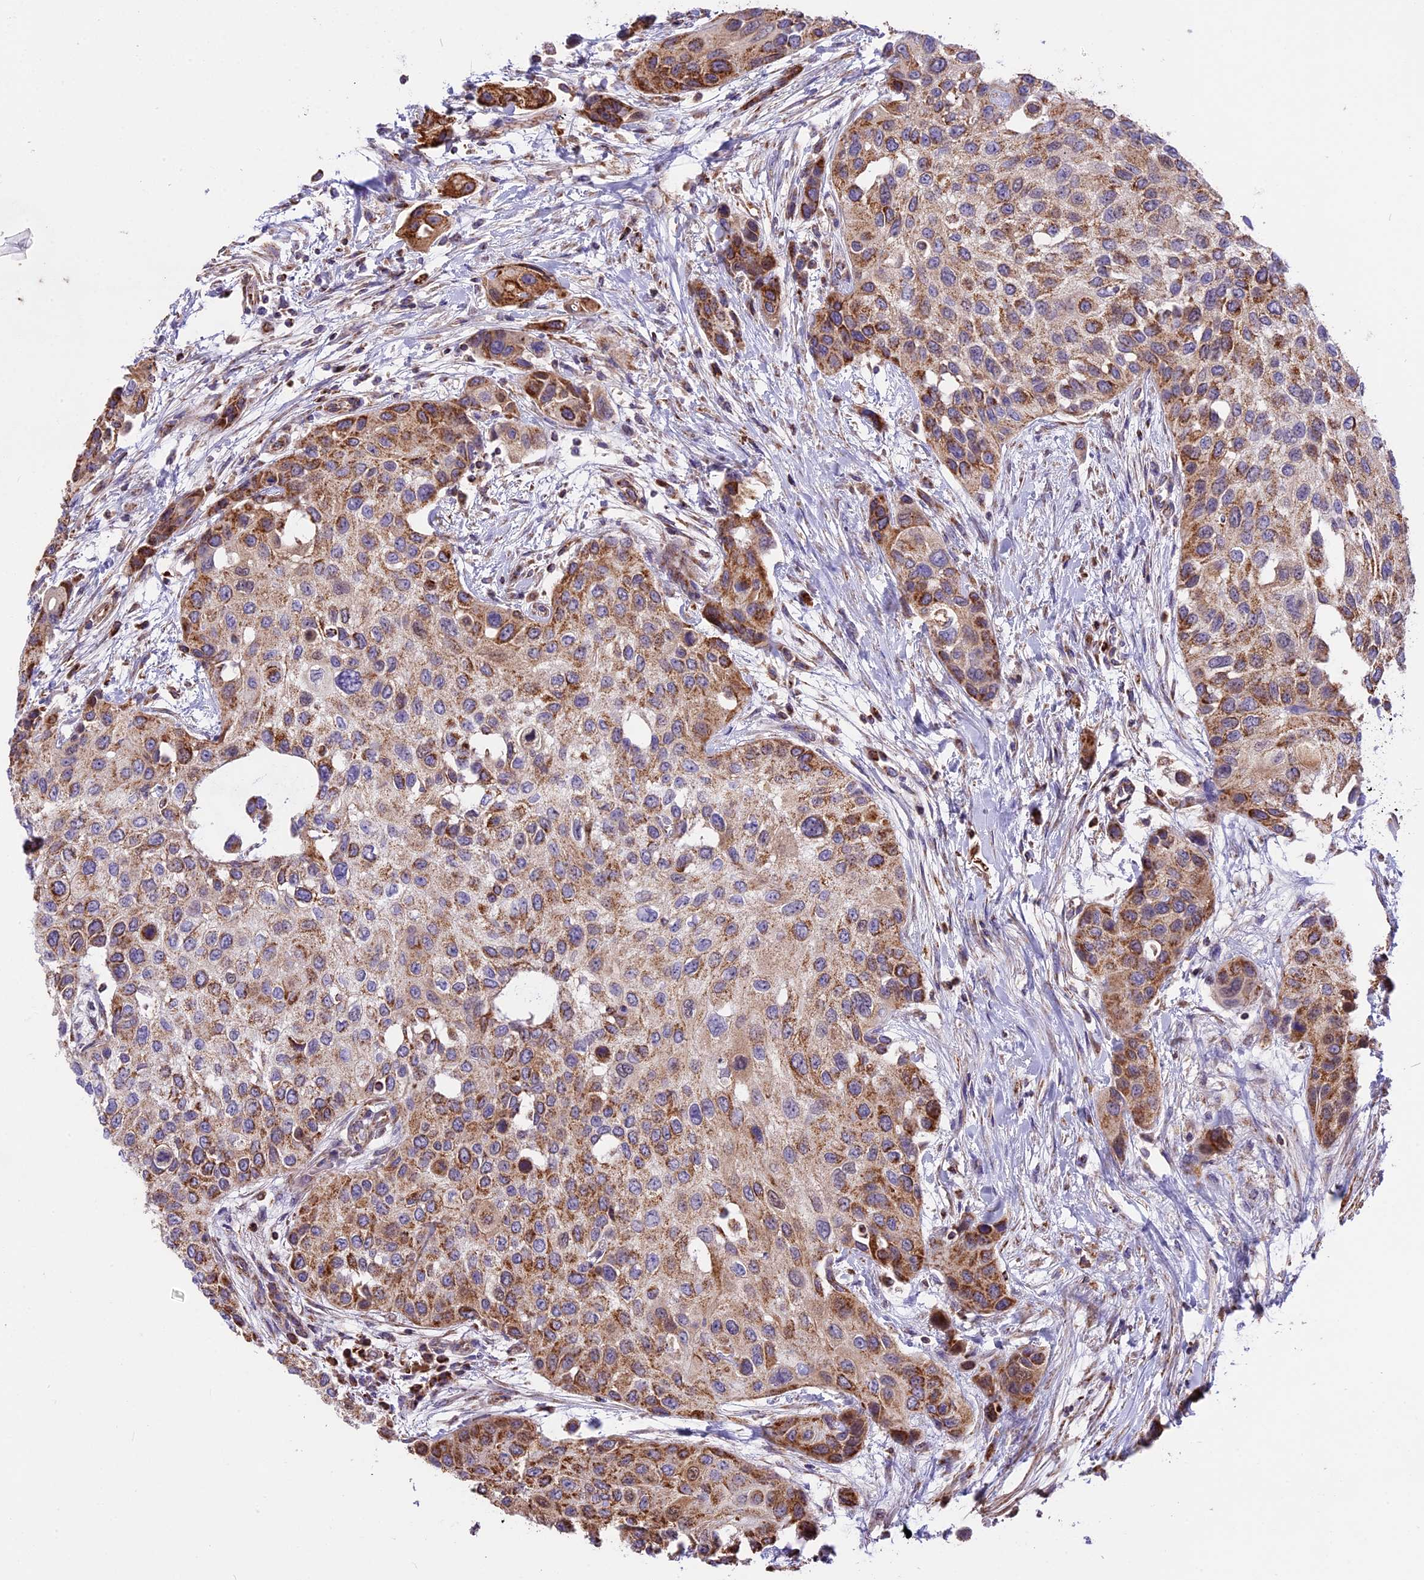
{"staining": {"intensity": "moderate", "quantity": "25%-75%", "location": "cytoplasmic/membranous"}, "tissue": "urothelial cancer", "cell_type": "Tumor cells", "image_type": "cancer", "snomed": [{"axis": "morphology", "description": "Normal tissue, NOS"}, {"axis": "morphology", "description": "Urothelial carcinoma, High grade"}, {"axis": "topography", "description": "Vascular tissue"}, {"axis": "topography", "description": "Urinary bladder"}], "caption": "Immunohistochemistry (IHC) photomicrograph of neoplastic tissue: human urothelial cancer stained using immunohistochemistry (IHC) displays medium levels of moderate protein expression localized specifically in the cytoplasmic/membranous of tumor cells, appearing as a cytoplasmic/membranous brown color.", "gene": "COX17", "patient": {"sex": "female", "age": 56}}